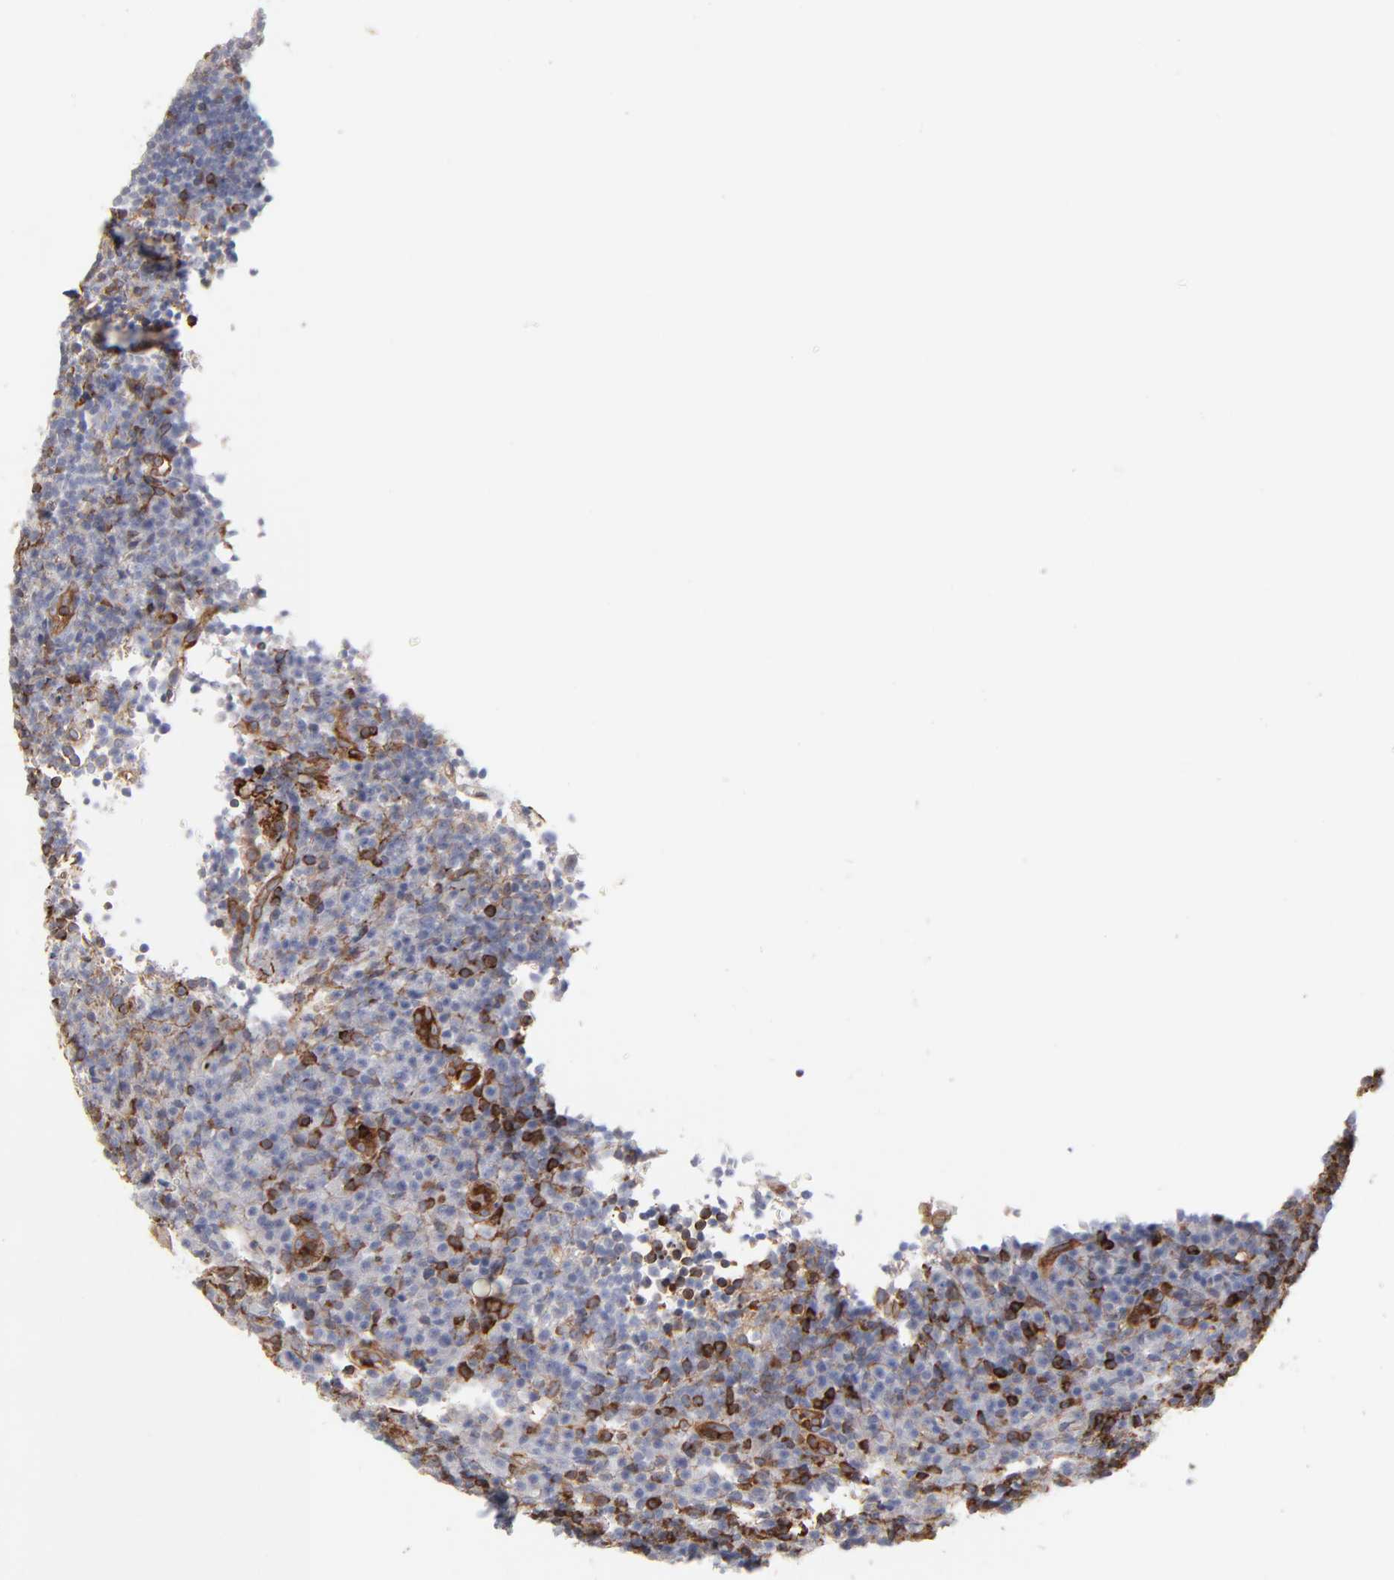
{"staining": {"intensity": "moderate", "quantity": "<25%", "location": "cytoplasmic/membranous"}, "tissue": "tonsil", "cell_type": "Germinal center cells", "image_type": "normal", "snomed": [{"axis": "morphology", "description": "Normal tissue, NOS"}, {"axis": "topography", "description": "Tonsil"}], "caption": "Moderate cytoplasmic/membranous protein staining is appreciated in approximately <25% of germinal center cells in tonsil.", "gene": "PXN", "patient": {"sex": "female", "age": 40}}